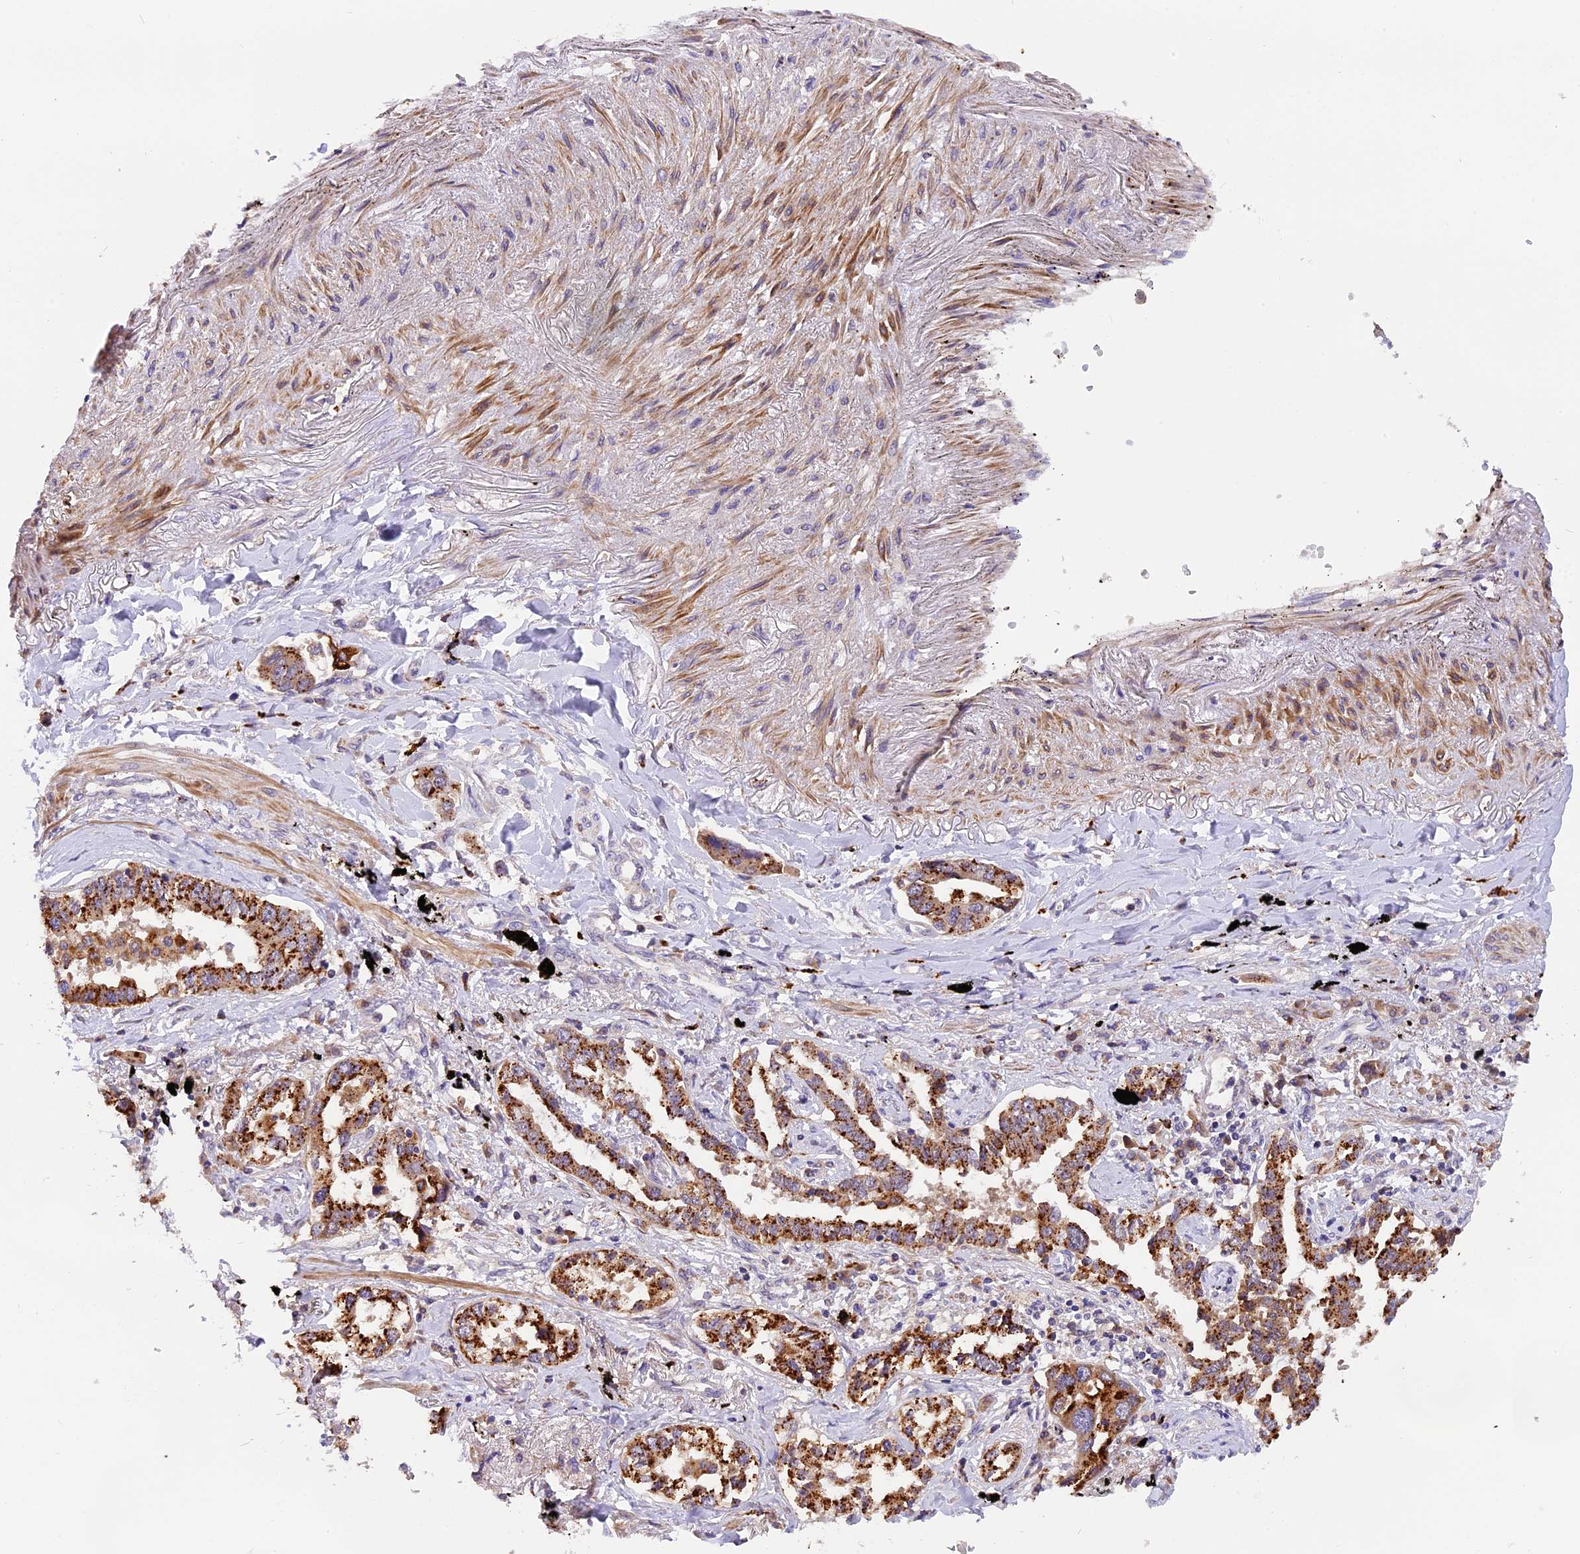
{"staining": {"intensity": "moderate", "quantity": ">75%", "location": "cytoplasmic/membranous"}, "tissue": "lung cancer", "cell_type": "Tumor cells", "image_type": "cancer", "snomed": [{"axis": "morphology", "description": "Adenocarcinoma, NOS"}, {"axis": "topography", "description": "Lung"}], "caption": "Moderate cytoplasmic/membranous positivity is appreciated in about >75% of tumor cells in lung cancer.", "gene": "COPE", "patient": {"sex": "male", "age": 67}}